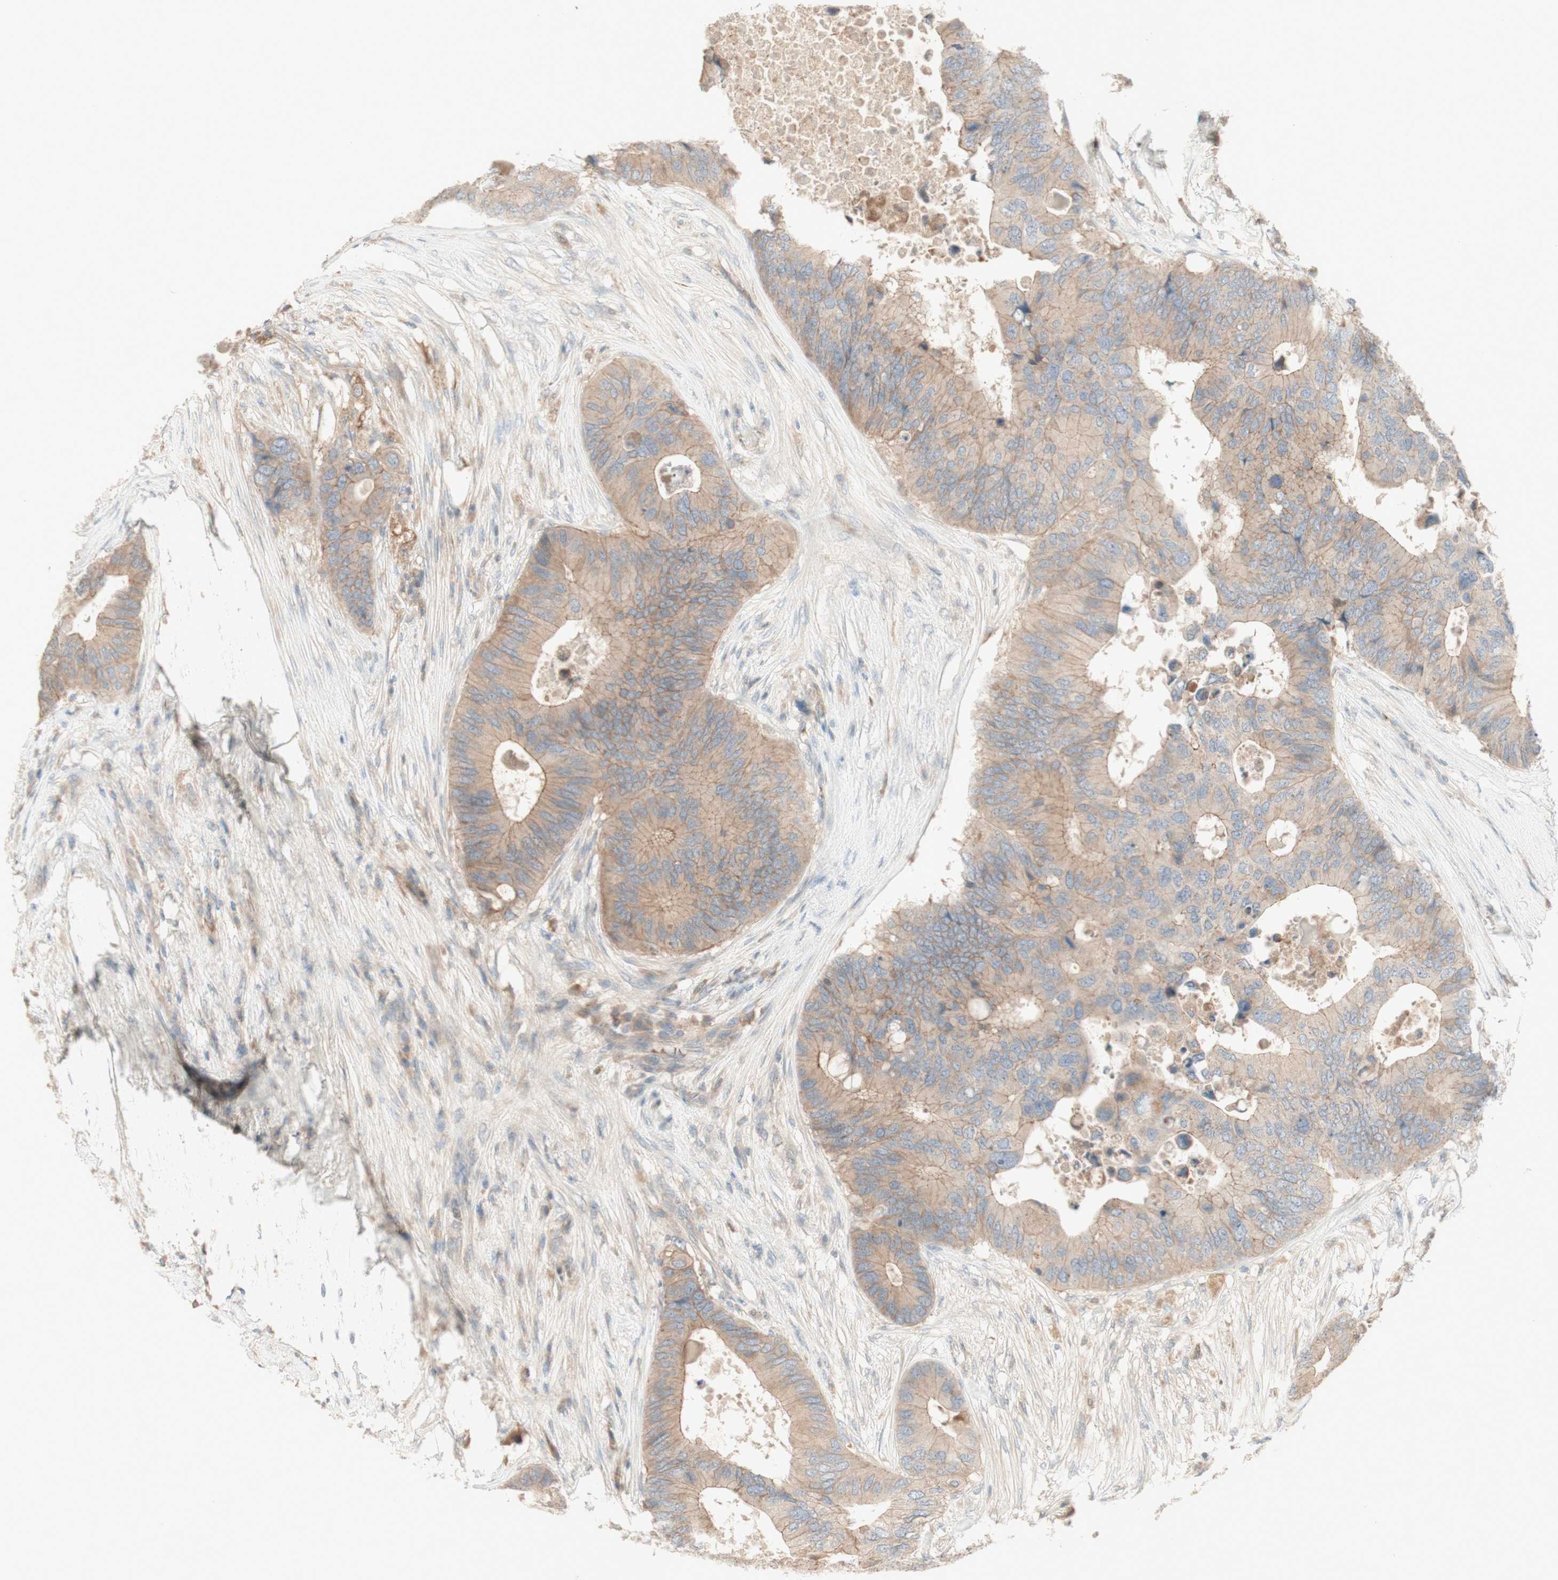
{"staining": {"intensity": "weak", "quantity": ">75%", "location": "cytoplasmic/membranous"}, "tissue": "colorectal cancer", "cell_type": "Tumor cells", "image_type": "cancer", "snomed": [{"axis": "morphology", "description": "Adenocarcinoma, NOS"}, {"axis": "topography", "description": "Colon"}], "caption": "IHC (DAB) staining of adenocarcinoma (colorectal) shows weak cytoplasmic/membranous protein staining in about >75% of tumor cells.", "gene": "PTGER4", "patient": {"sex": "male", "age": 71}}